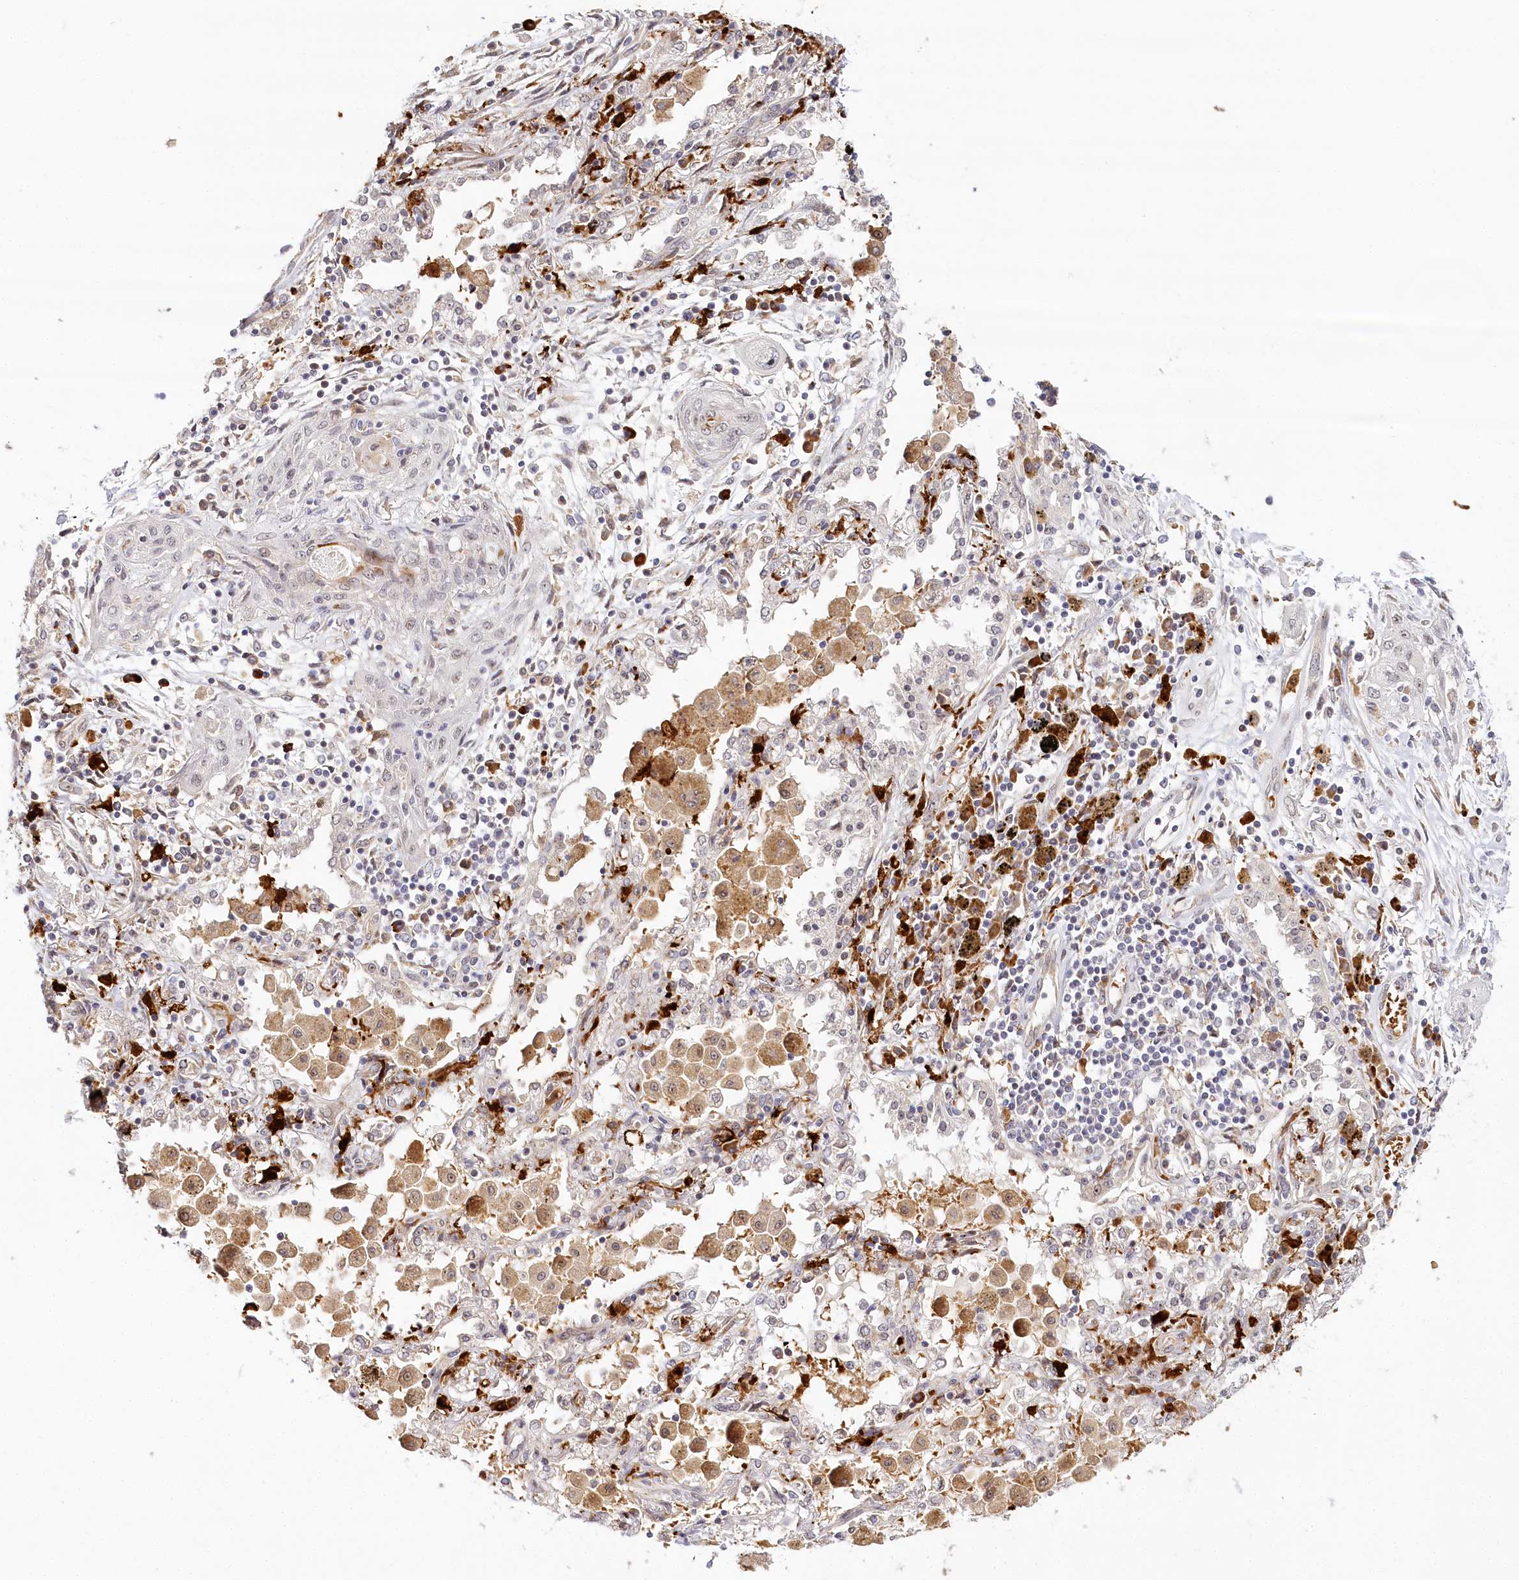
{"staining": {"intensity": "negative", "quantity": "none", "location": "none"}, "tissue": "lung cancer", "cell_type": "Tumor cells", "image_type": "cancer", "snomed": [{"axis": "morphology", "description": "Squamous cell carcinoma, NOS"}, {"axis": "topography", "description": "Lung"}], "caption": "Squamous cell carcinoma (lung) stained for a protein using immunohistochemistry displays no expression tumor cells.", "gene": "WDR36", "patient": {"sex": "female", "age": 47}}